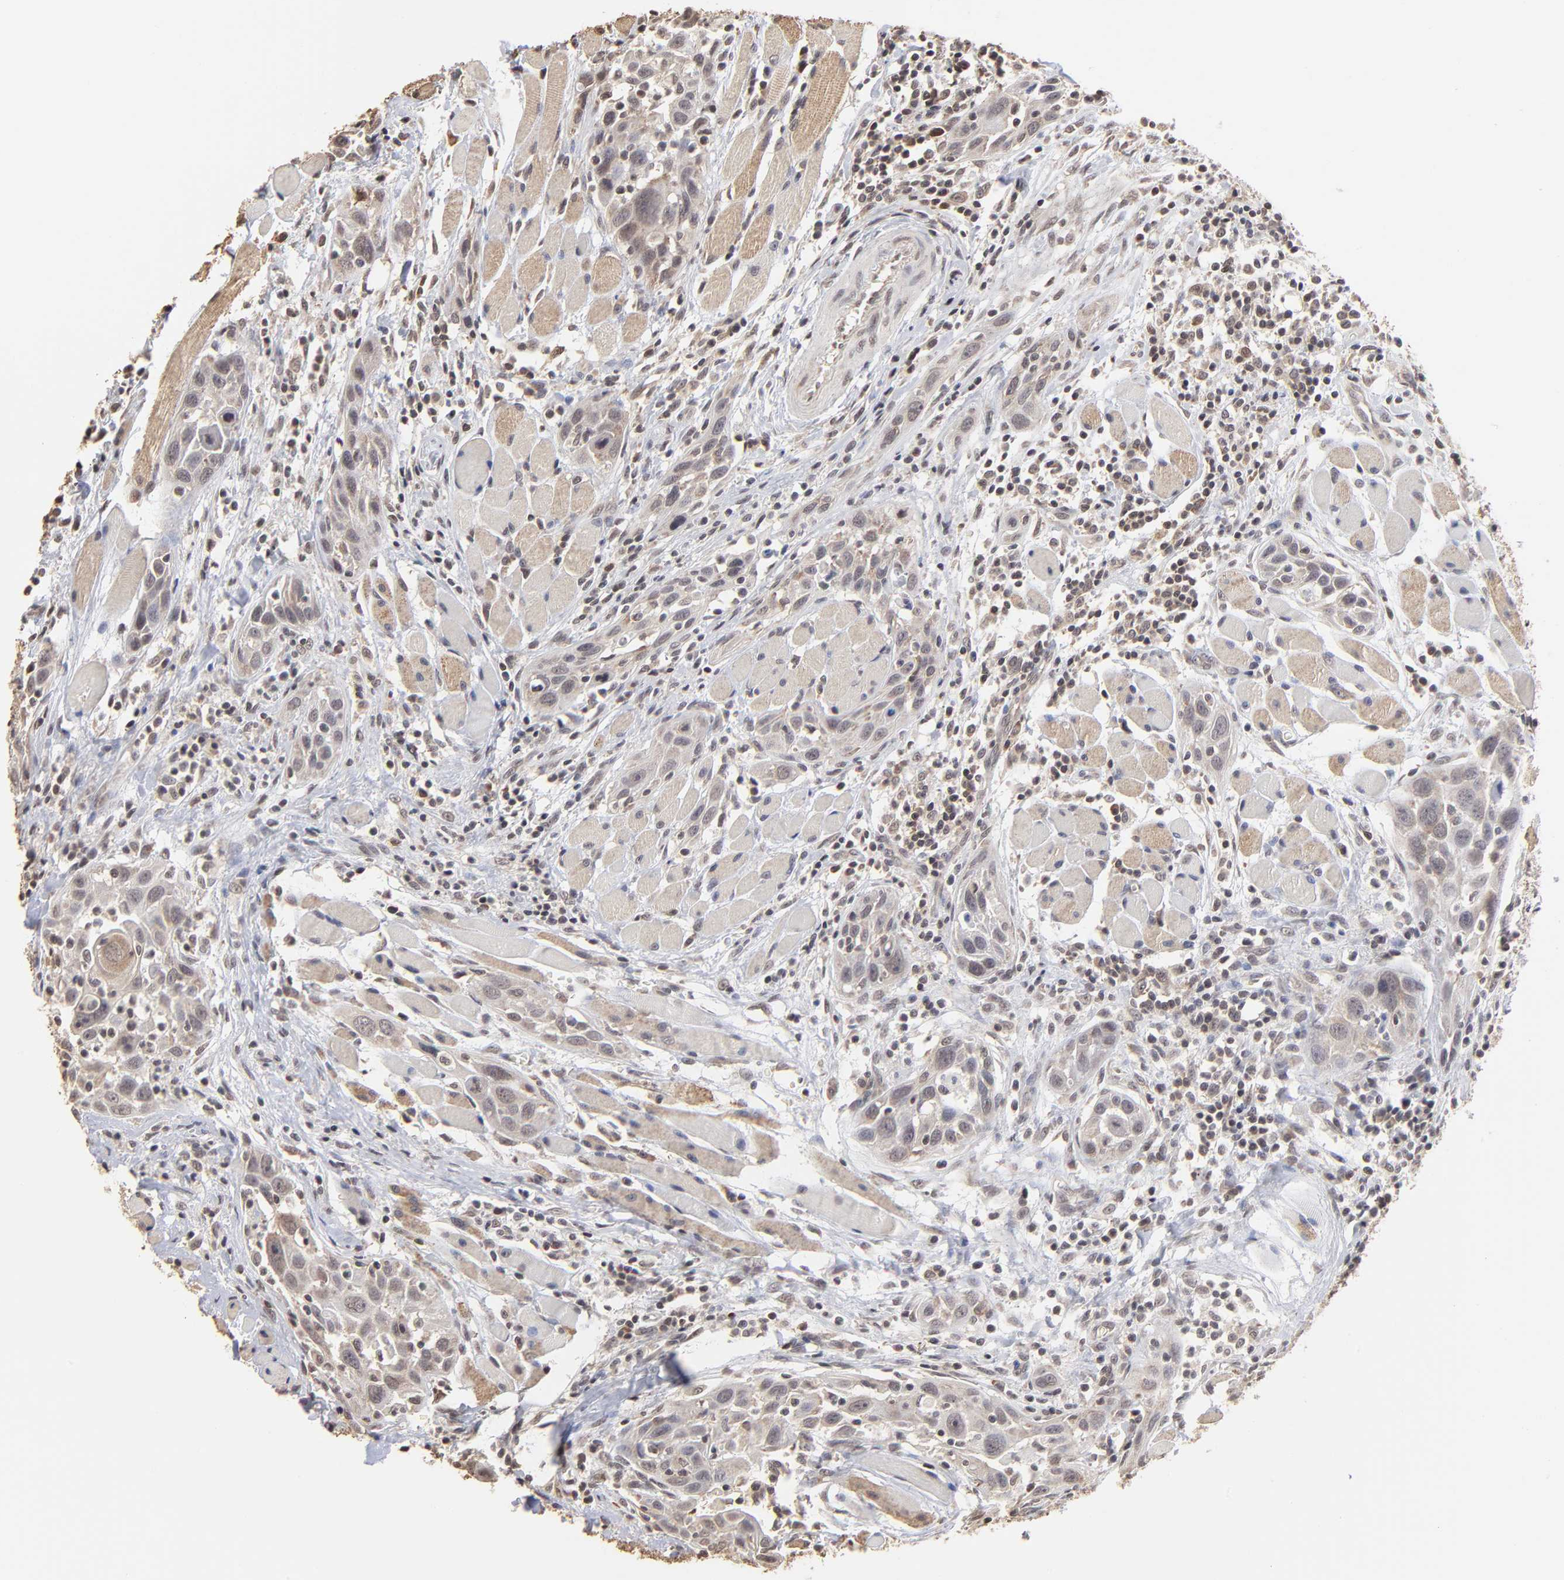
{"staining": {"intensity": "weak", "quantity": "25%-75%", "location": "nuclear"}, "tissue": "head and neck cancer", "cell_type": "Tumor cells", "image_type": "cancer", "snomed": [{"axis": "morphology", "description": "Squamous cell carcinoma, NOS"}, {"axis": "topography", "description": "Oral tissue"}, {"axis": "topography", "description": "Head-Neck"}], "caption": "High-power microscopy captured an IHC image of head and neck cancer (squamous cell carcinoma), revealing weak nuclear positivity in approximately 25%-75% of tumor cells.", "gene": "BRPF1", "patient": {"sex": "female", "age": 50}}